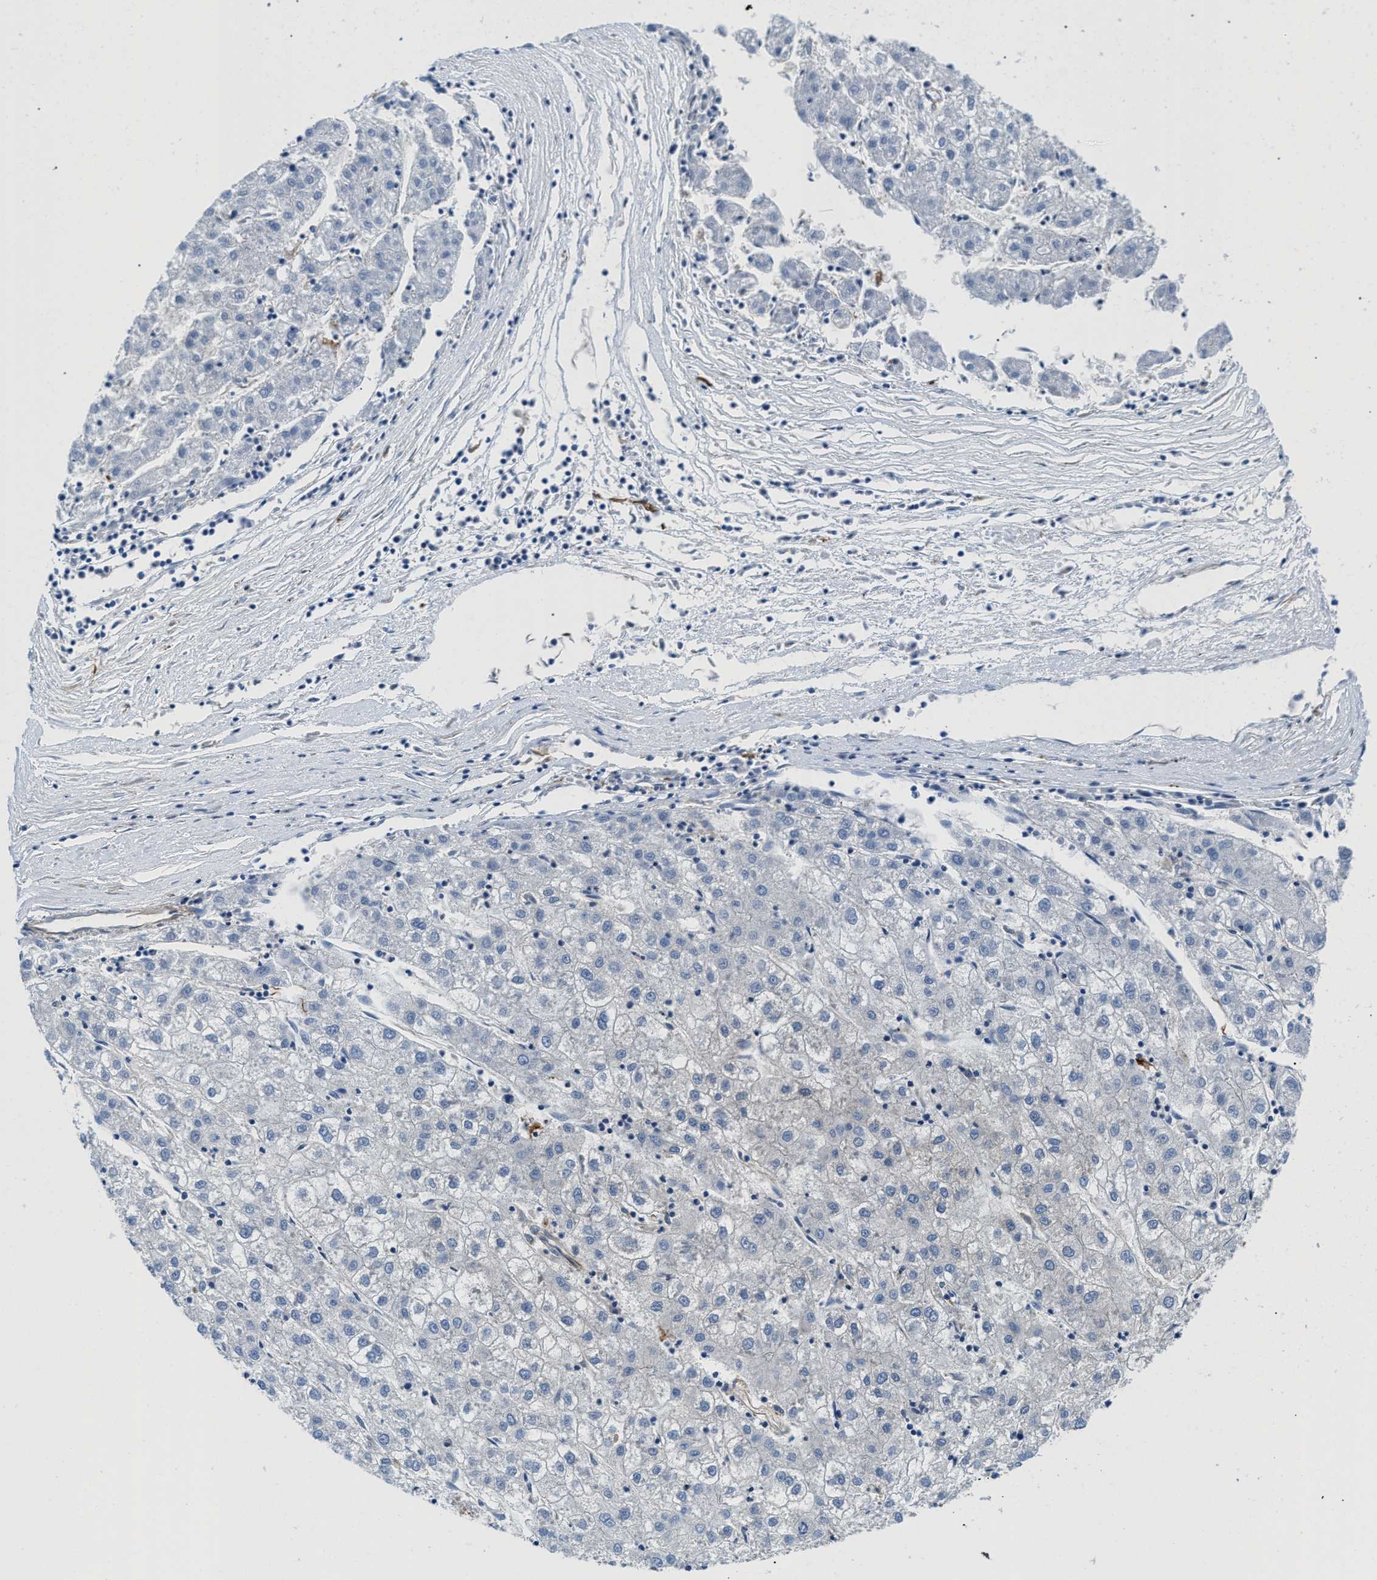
{"staining": {"intensity": "negative", "quantity": "none", "location": "none"}, "tissue": "liver cancer", "cell_type": "Tumor cells", "image_type": "cancer", "snomed": [{"axis": "morphology", "description": "Carcinoma, Hepatocellular, NOS"}, {"axis": "topography", "description": "Liver"}], "caption": "High magnification brightfield microscopy of liver hepatocellular carcinoma stained with DAB (brown) and counterstained with hematoxylin (blue): tumor cells show no significant positivity.", "gene": "HSD17B12", "patient": {"sex": "male", "age": 72}}